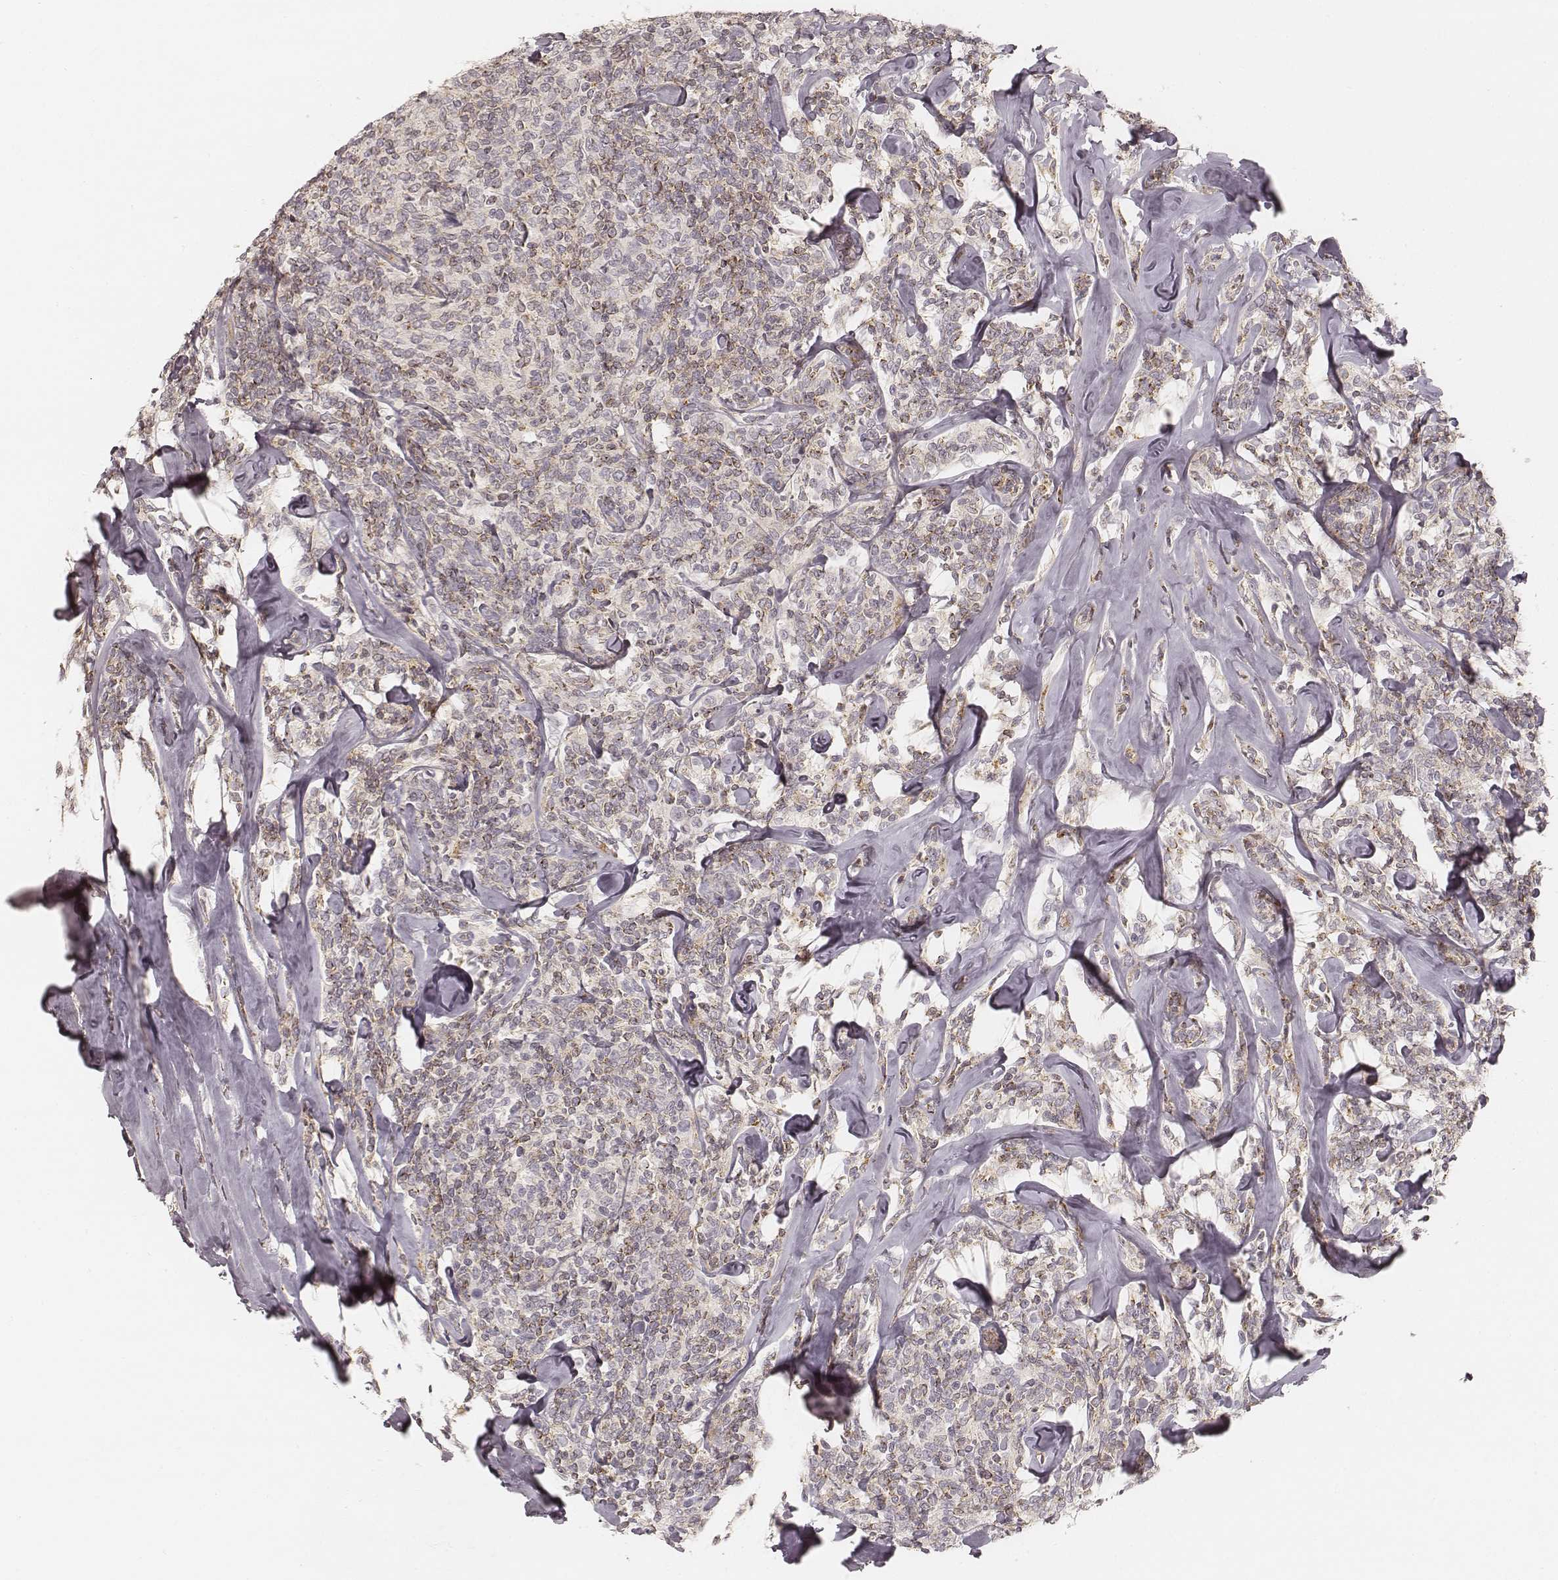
{"staining": {"intensity": "moderate", "quantity": "25%-75%", "location": "cytoplasmic/membranous"}, "tissue": "lymphoma", "cell_type": "Tumor cells", "image_type": "cancer", "snomed": [{"axis": "morphology", "description": "Malignant lymphoma, non-Hodgkin's type, Low grade"}, {"axis": "topography", "description": "Lymph node"}], "caption": "The image reveals staining of lymphoma, revealing moderate cytoplasmic/membranous protein staining (brown color) within tumor cells.", "gene": "GORASP2", "patient": {"sex": "female", "age": 56}}